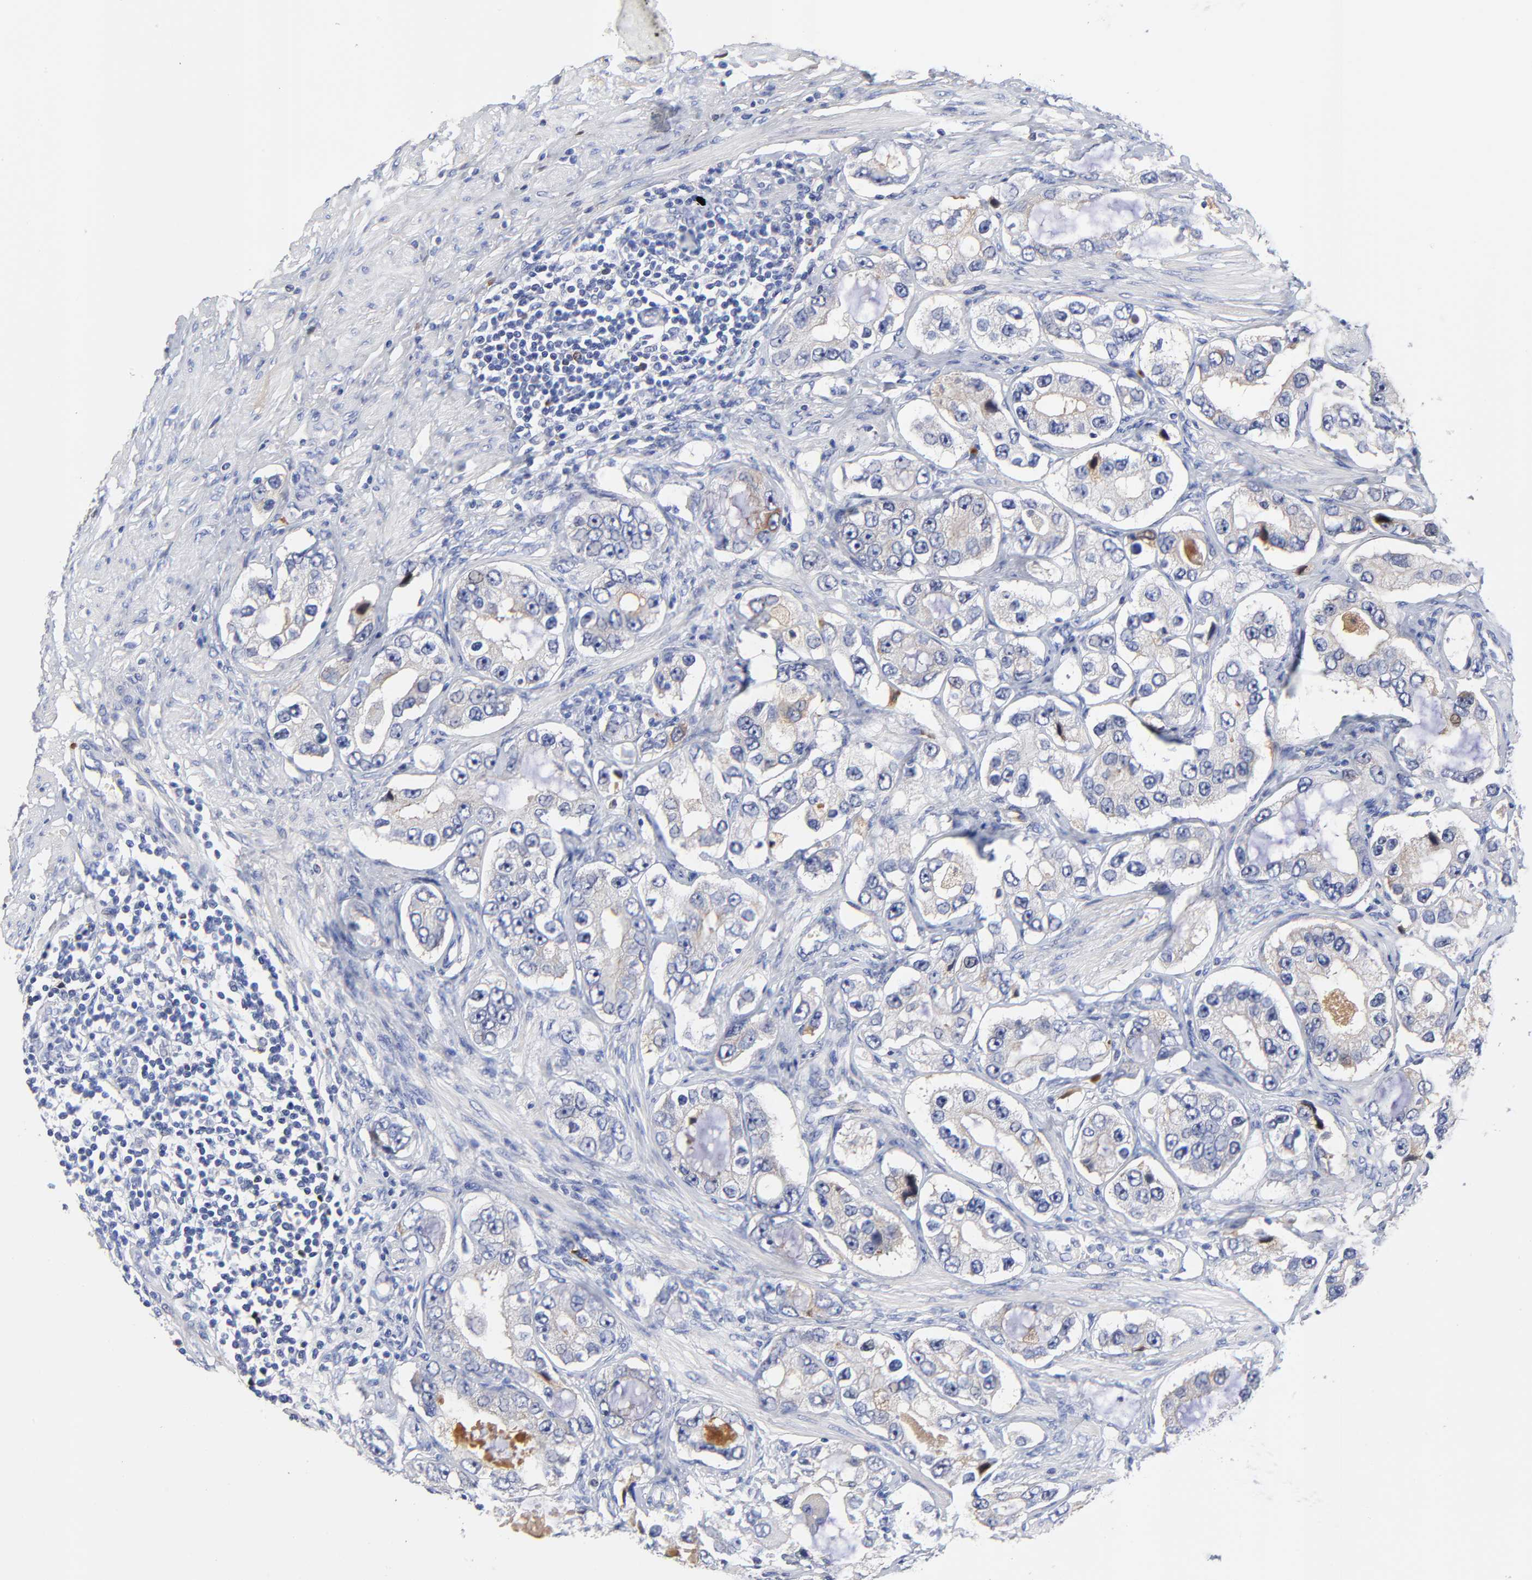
{"staining": {"intensity": "weak", "quantity": "<25%", "location": "cytoplasmic/membranous"}, "tissue": "prostate cancer", "cell_type": "Tumor cells", "image_type": "cancer", "snomed": [{"axis": "morphology", "description": "Adenocarcinoma, High grade"}, {"axis": "topography", "description": "Prostate"}], "caption": "Prostate high-grade adenocarcinoma stained for a protein using IHC shows no staining tumor cells.", "gene": "IGLV3-10", "patient": {"sex": "male", "age": 63}}